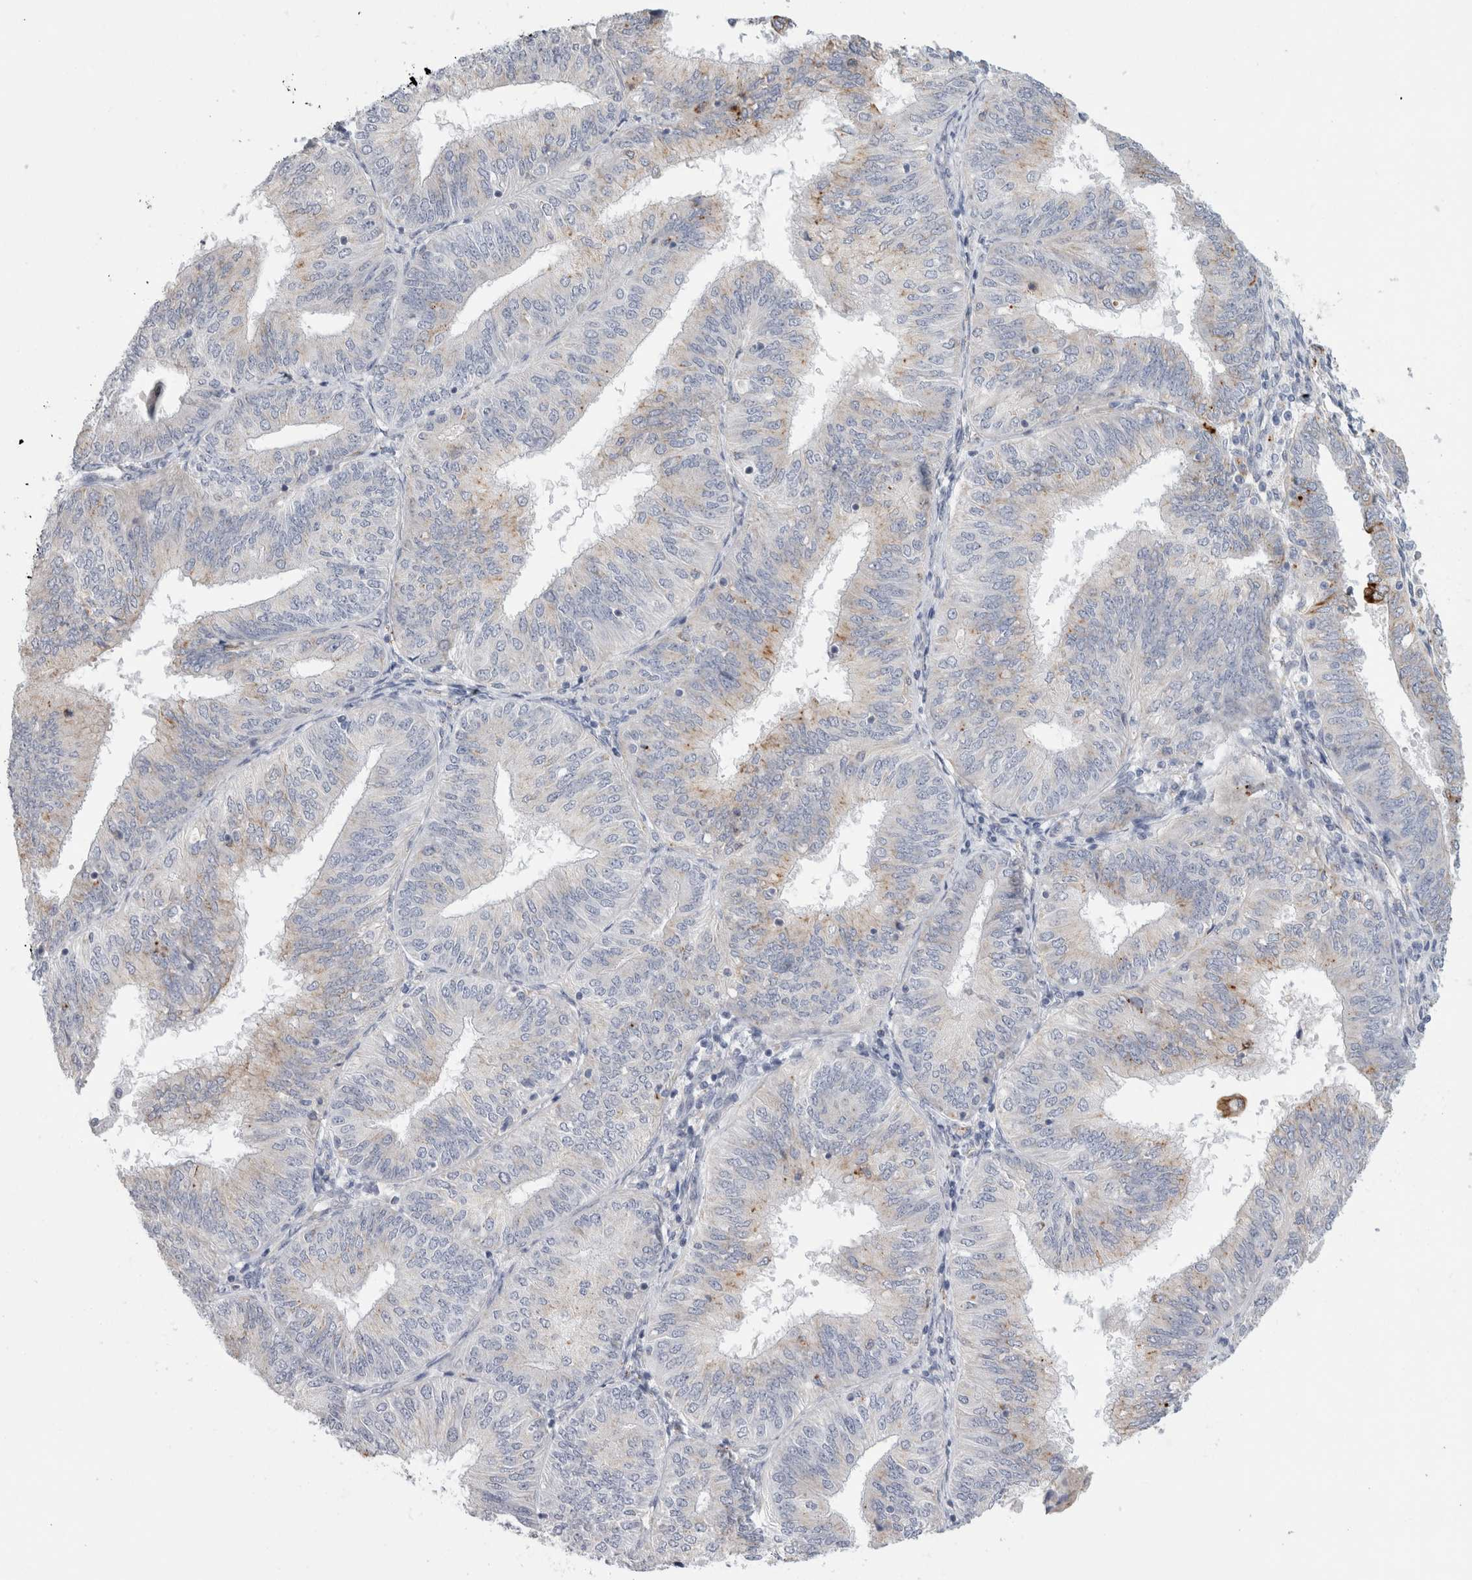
{"staining": {"intensity": "strong", "quantity": "<25%", "location": "cytoplasmic/membranous"}, "tissue": "endometrial cancer", "cell_type": "Tumor cells", "image_type": "cancer", "snomed": [{"axis": "morphology", "description": "Adenocarcinoma, NOS"}, {"axis": "topography", "description": "Endometrium"}], "caption": "Tumor cells display medium levels of strong cytoplasmic/membranous expression in approximately <25% of cells in human endometrial adenocarcinoma.", "gene": "GAA", "patient": {"sex": "female", "age": 58}}